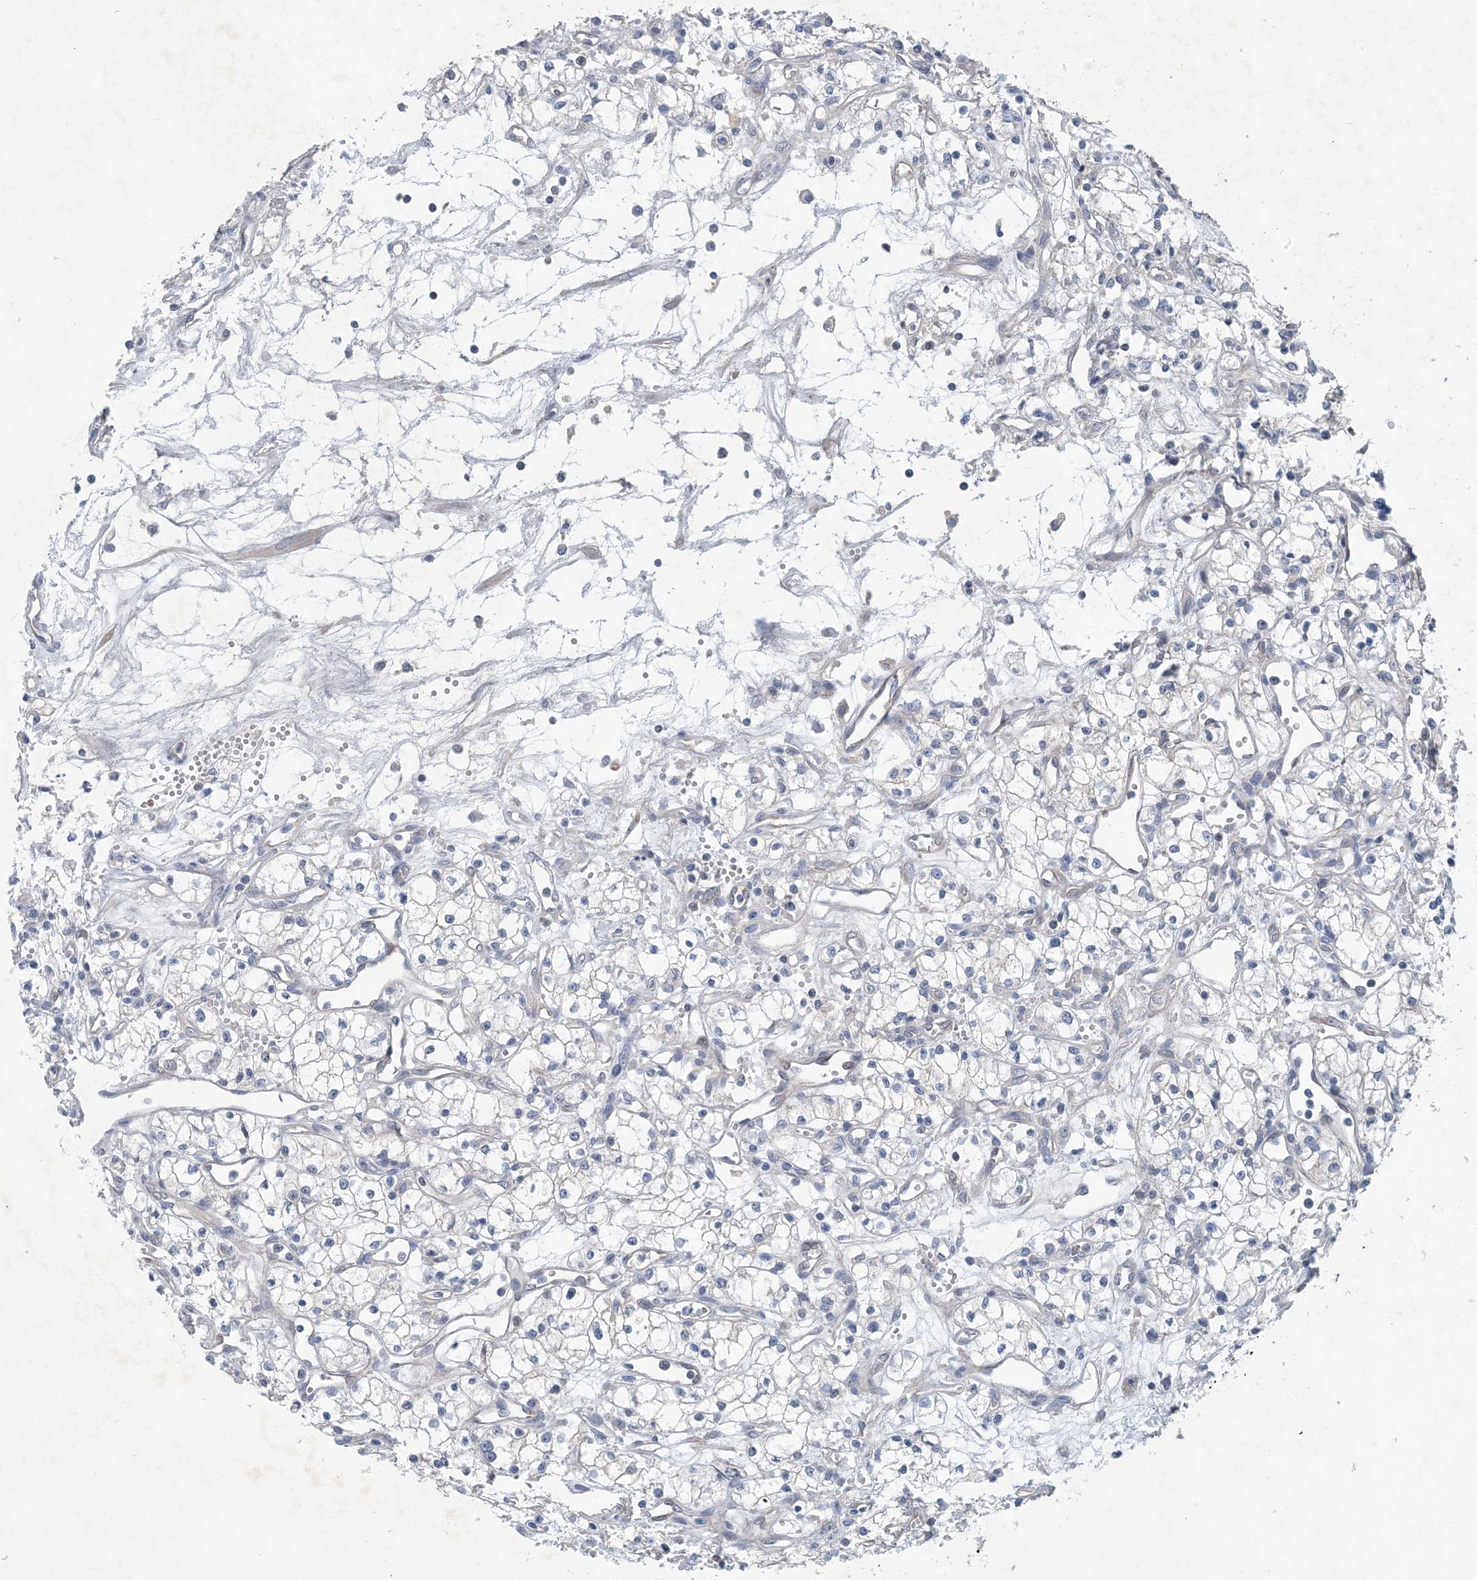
{"staining": {"intensity": "negative", "quantity": "none", "location": "none"}, "tissue": "renal cancer", "cell_type": "Tumor cells", "image_type": "cancer", "snomed": [{"axis": "morphology", "description": "Adenocarcinoma, NOS"}, {"axis": "topography", "description": "Kidney"}], "caption": "Immunohistochemical staining of human renal adenocarcinoma shows no significant staining in tumor cells.", "gene": "HIKESHI", "patient": {"sex": "male", "age": 59}}